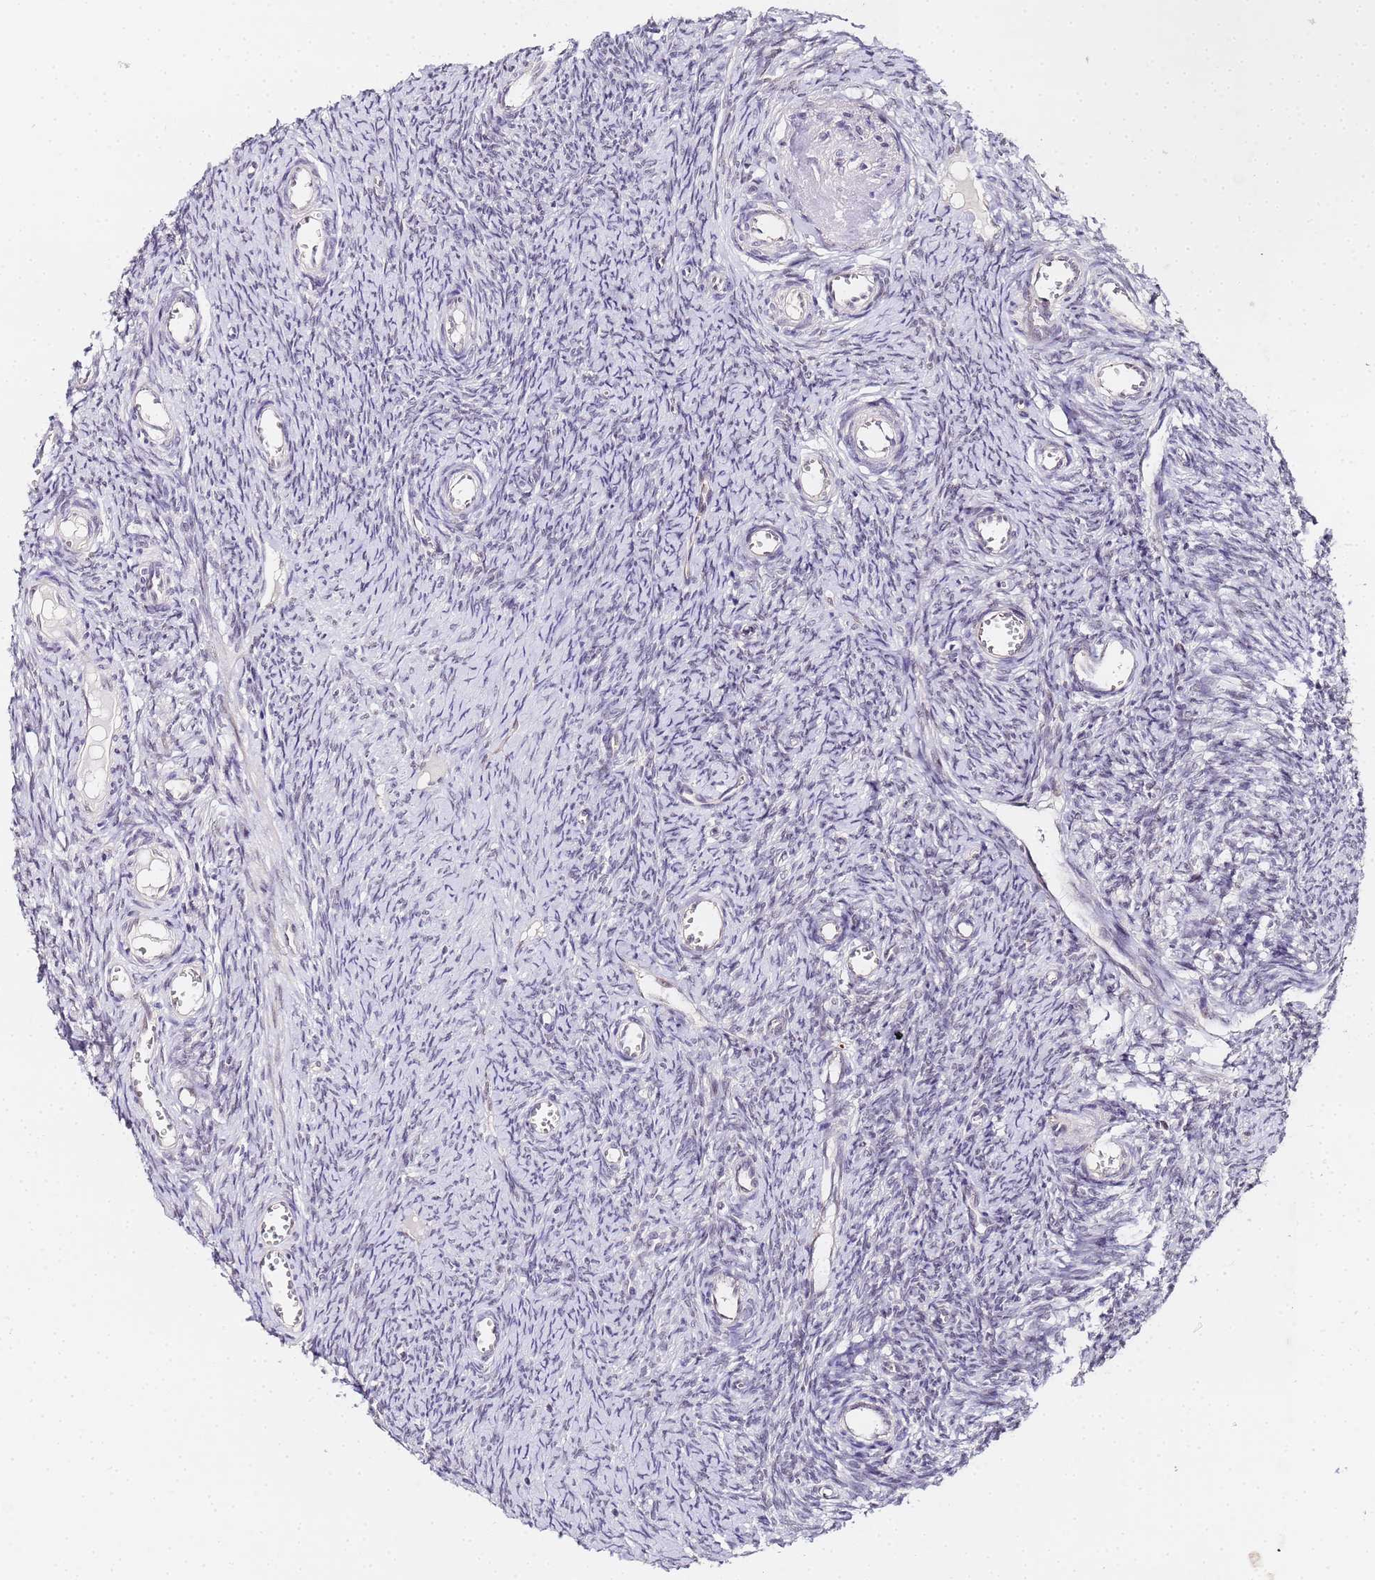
{"staining": {"intensity": "negative", "quantity": "none", "location": "none"}, "tissue": "ovary", "cell_type": "Ovarian stroma cells", "image_type": "normal", "snomed": [{"axis": "morphology", "description": "Normal tissue, NOS"}, {"axis": "topography", "description": "Ovary"}], "caption": "Immunohistochemistry of benign human ovary displays no staining in ovarian stroma cells.", "gene": "LSM3", "patient": {"sex": "female", "age": 44}}